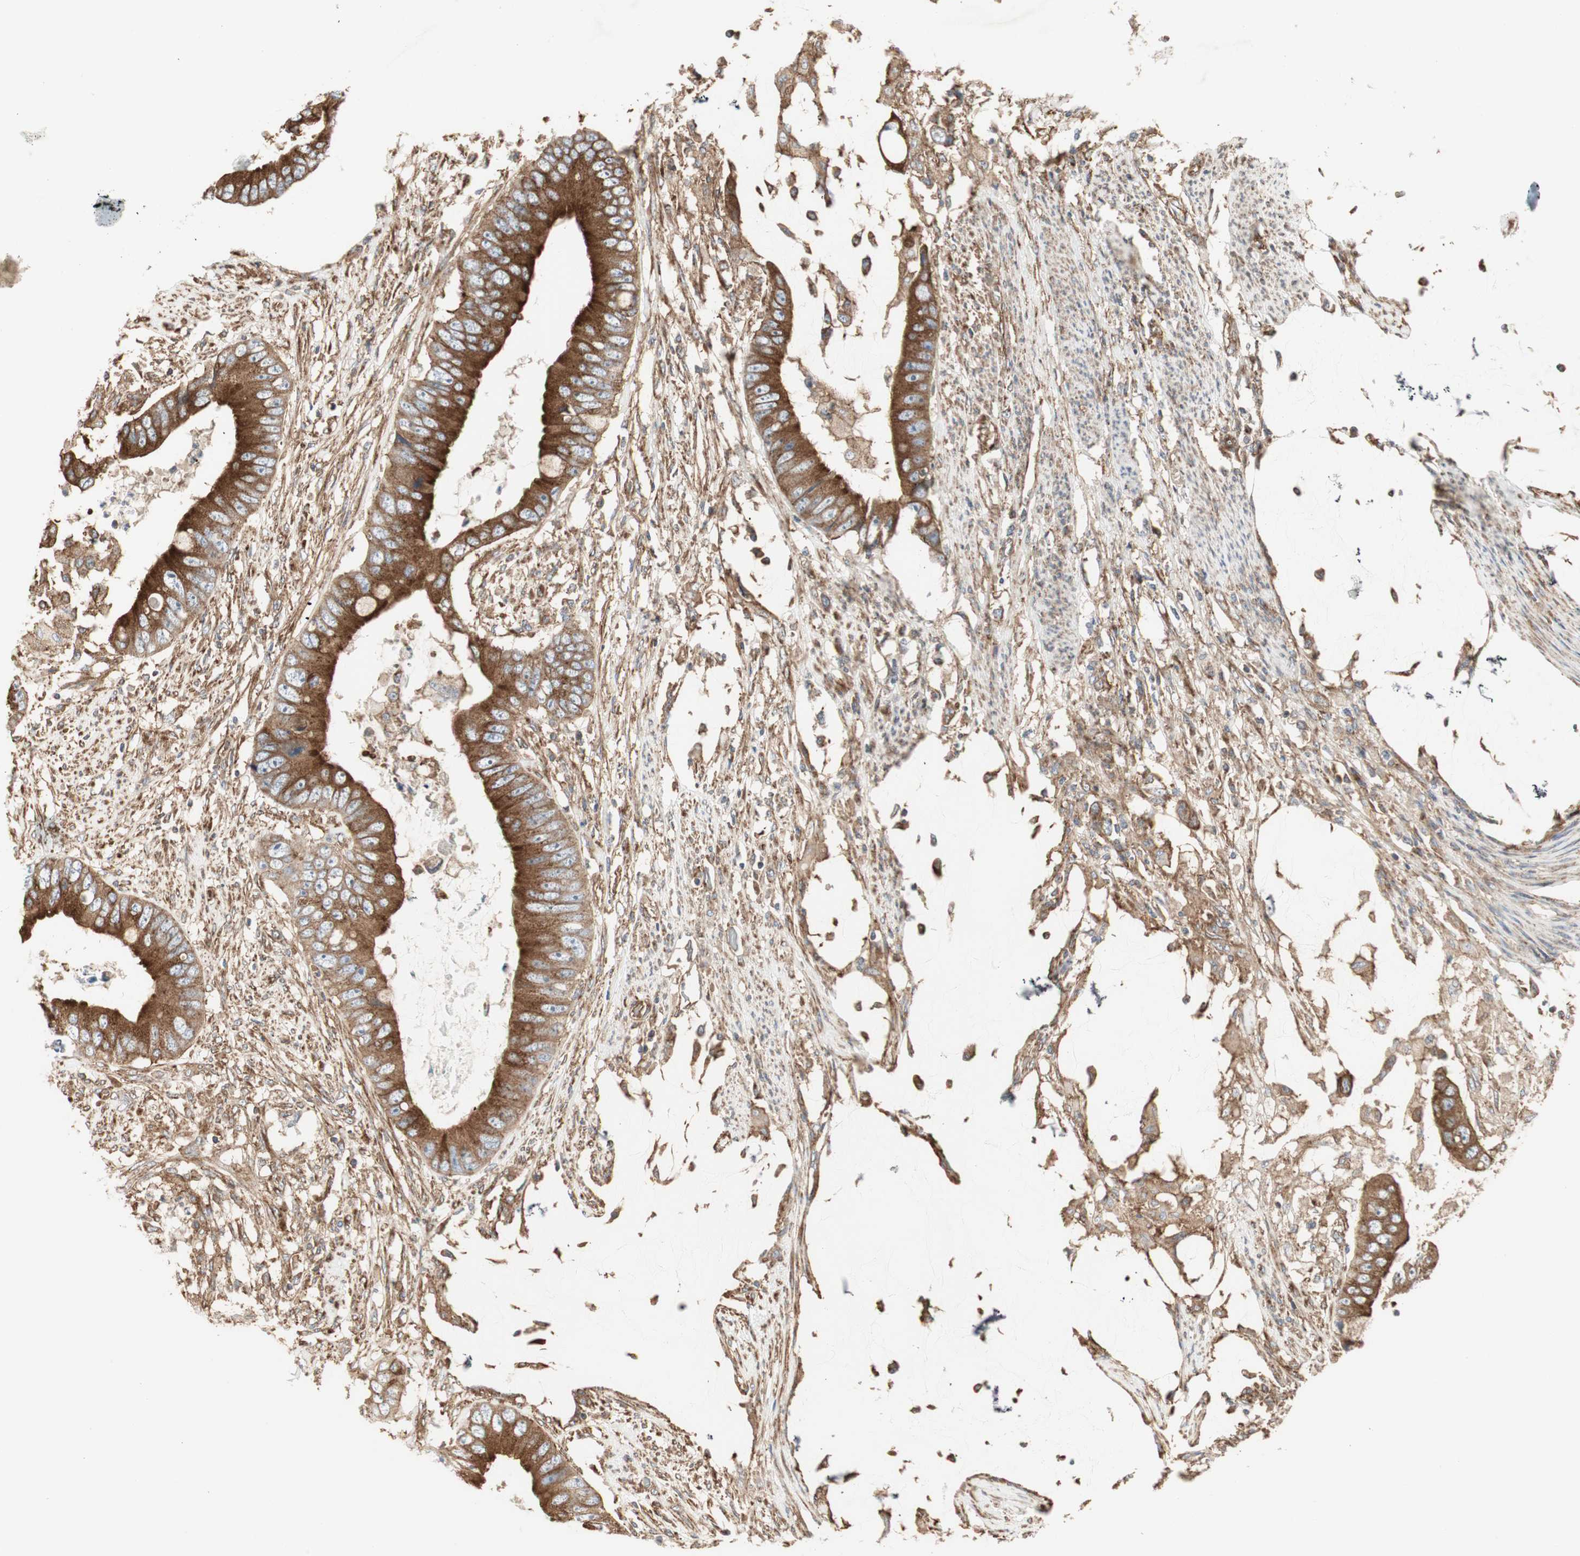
{"staining": {"intensity": "strong", "quantity": ">75%", "location": "cytoplasmic/membranous"}, "tissue": "colorectal cancer", "cell_type": "Tumor cells", "image_type": "cancer", "snomed": [{"axis": "morphology", "description": "Adenocarcinoma, NOS"}, {"axis": "topography", "description": "Rectum"}], "caption": "This is a photomicrograph of immunohistochemistry (IHC) staining of colorectal adenocarcinoma, which shows strong positivity in the cytoplasmic/membranous of tumor cells.", "gene": "H6PD", "patient": {"sex": "female", "age": 77}}